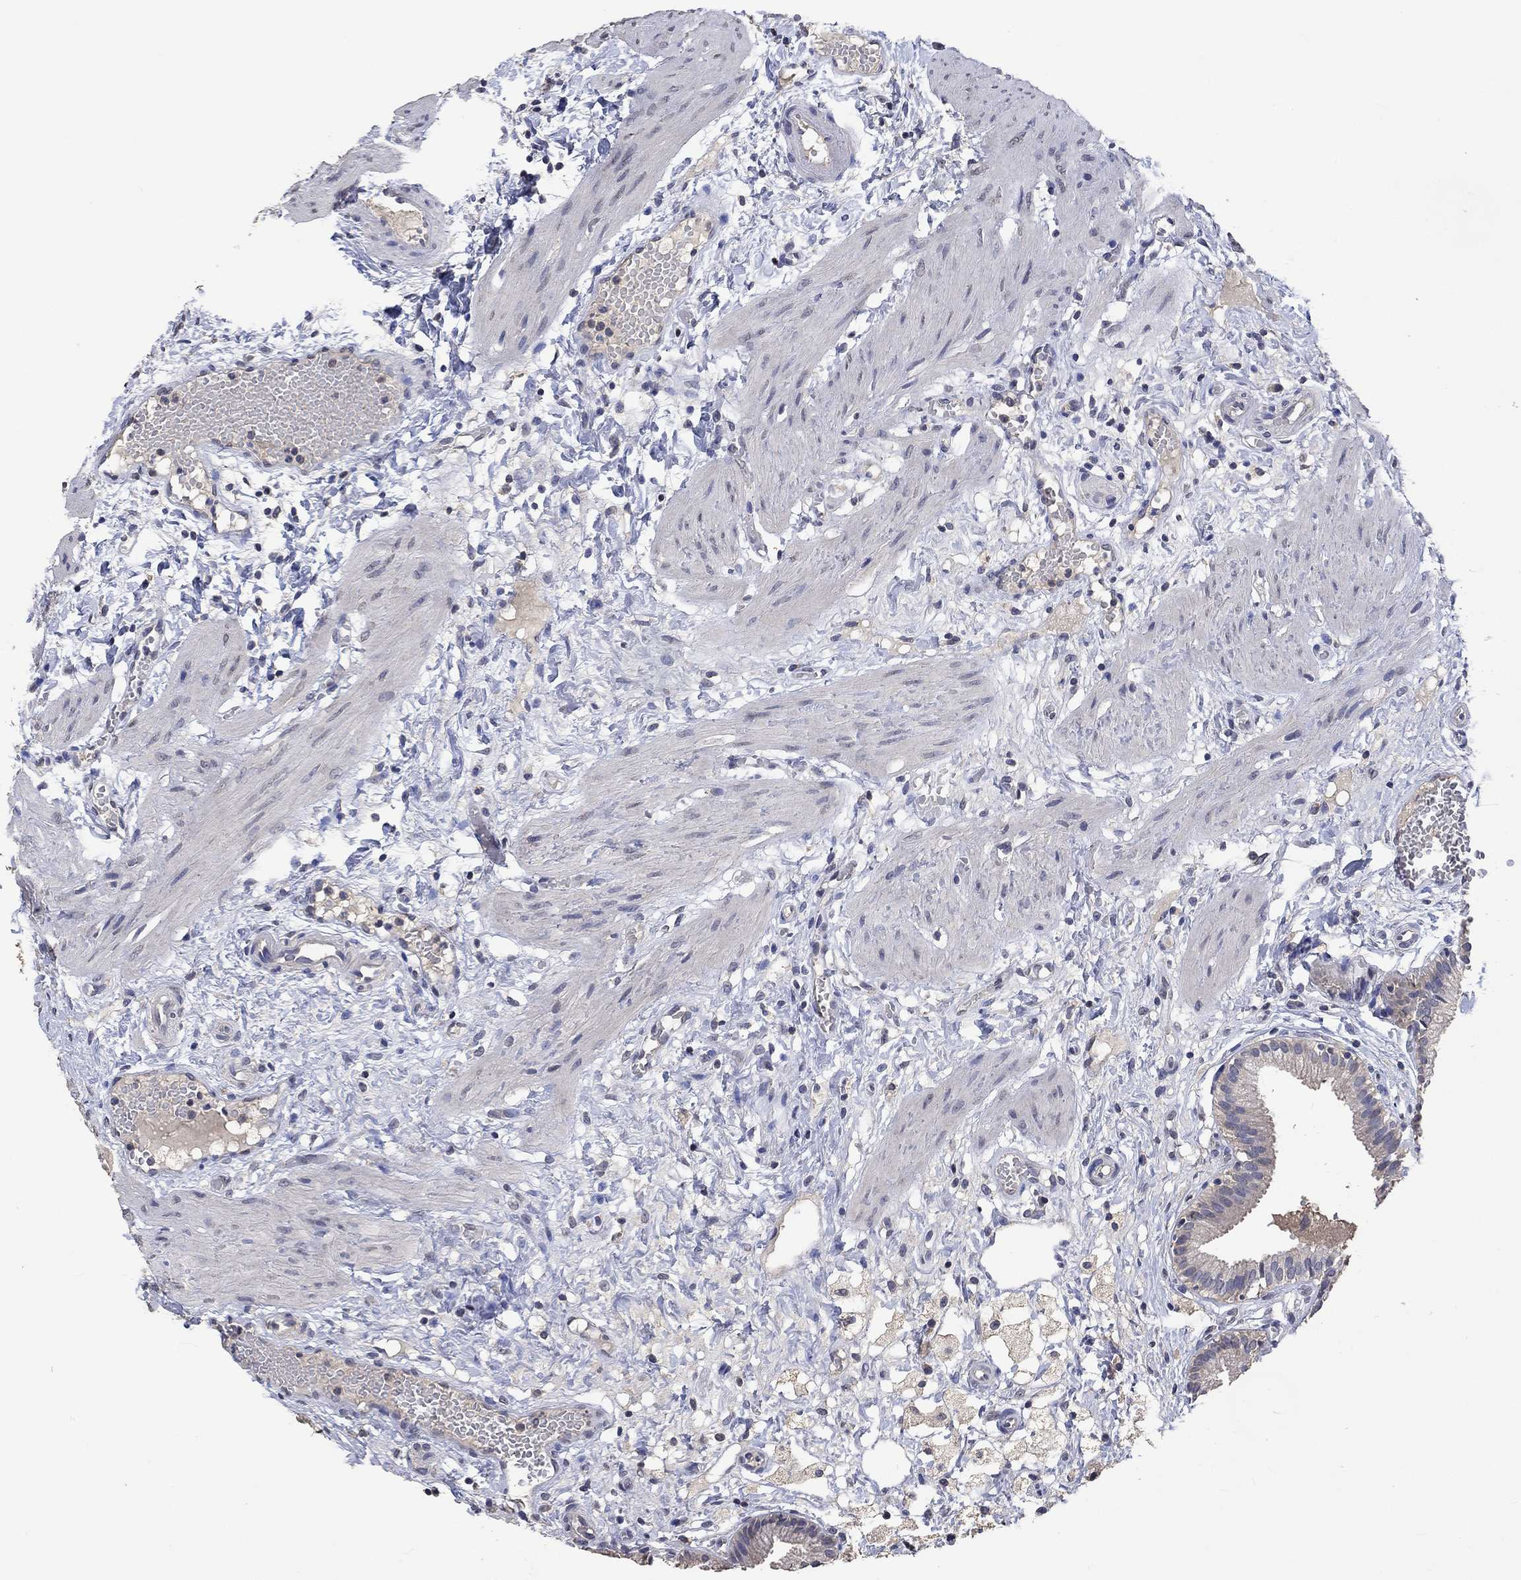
{"staining": {"intensity": "negative", "quantity": "none", "location": "none"}, "tissue": "gallbladder", "cell_type": "Glandular cells", "image_type": "normal", "snomed": [{"axis": "morphology", "description": "Normal tissue, NOS"}, {"axis": "topography", "description": "Gallbladder"}], "caption": "This micrograph is of normal gallbladder stained with IHC to label a protein in brown with the nuclei are counter-stained blue. There is no staining in glandular cells.", "gene": "PTPN20", "patient": {"sex": "female", "age": 24}}